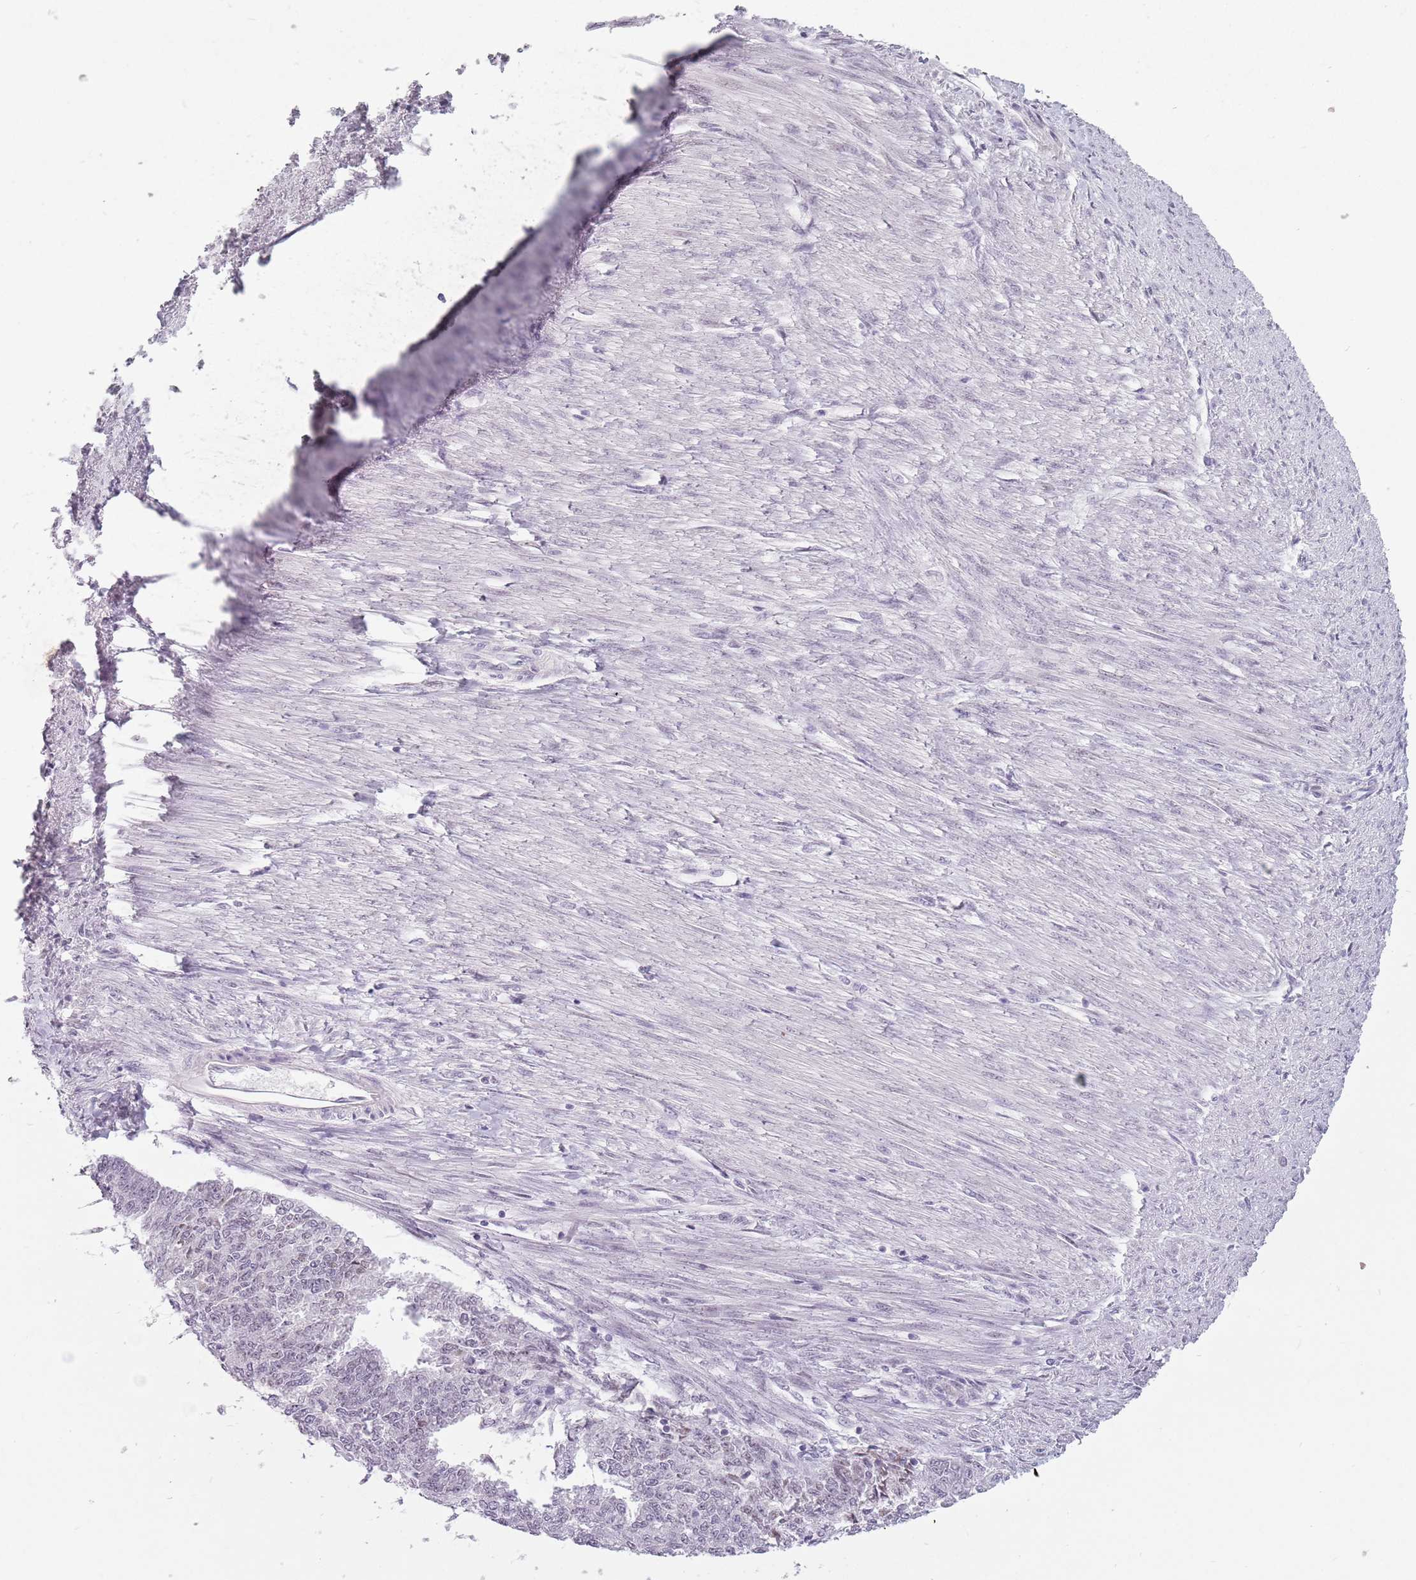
{"staining": {"intensity": "weak", "quantity": "<25%", "location": "nuclear"}, "tissue": "endometrial cancer", "cell_type": "Tumor cells", "image_type": "cancer", "snomed": [{"axis": "morphology", "description": "Adenocarcinoma, NOS"}, {"axis": "topography", "description": "Endometrium"}], "caption": "A photomicrograph of human endometrial cancer is negative for staining in tumor cells.", "gene": "PTCHD1", "patient": {"sex": "female", "age": 32}}